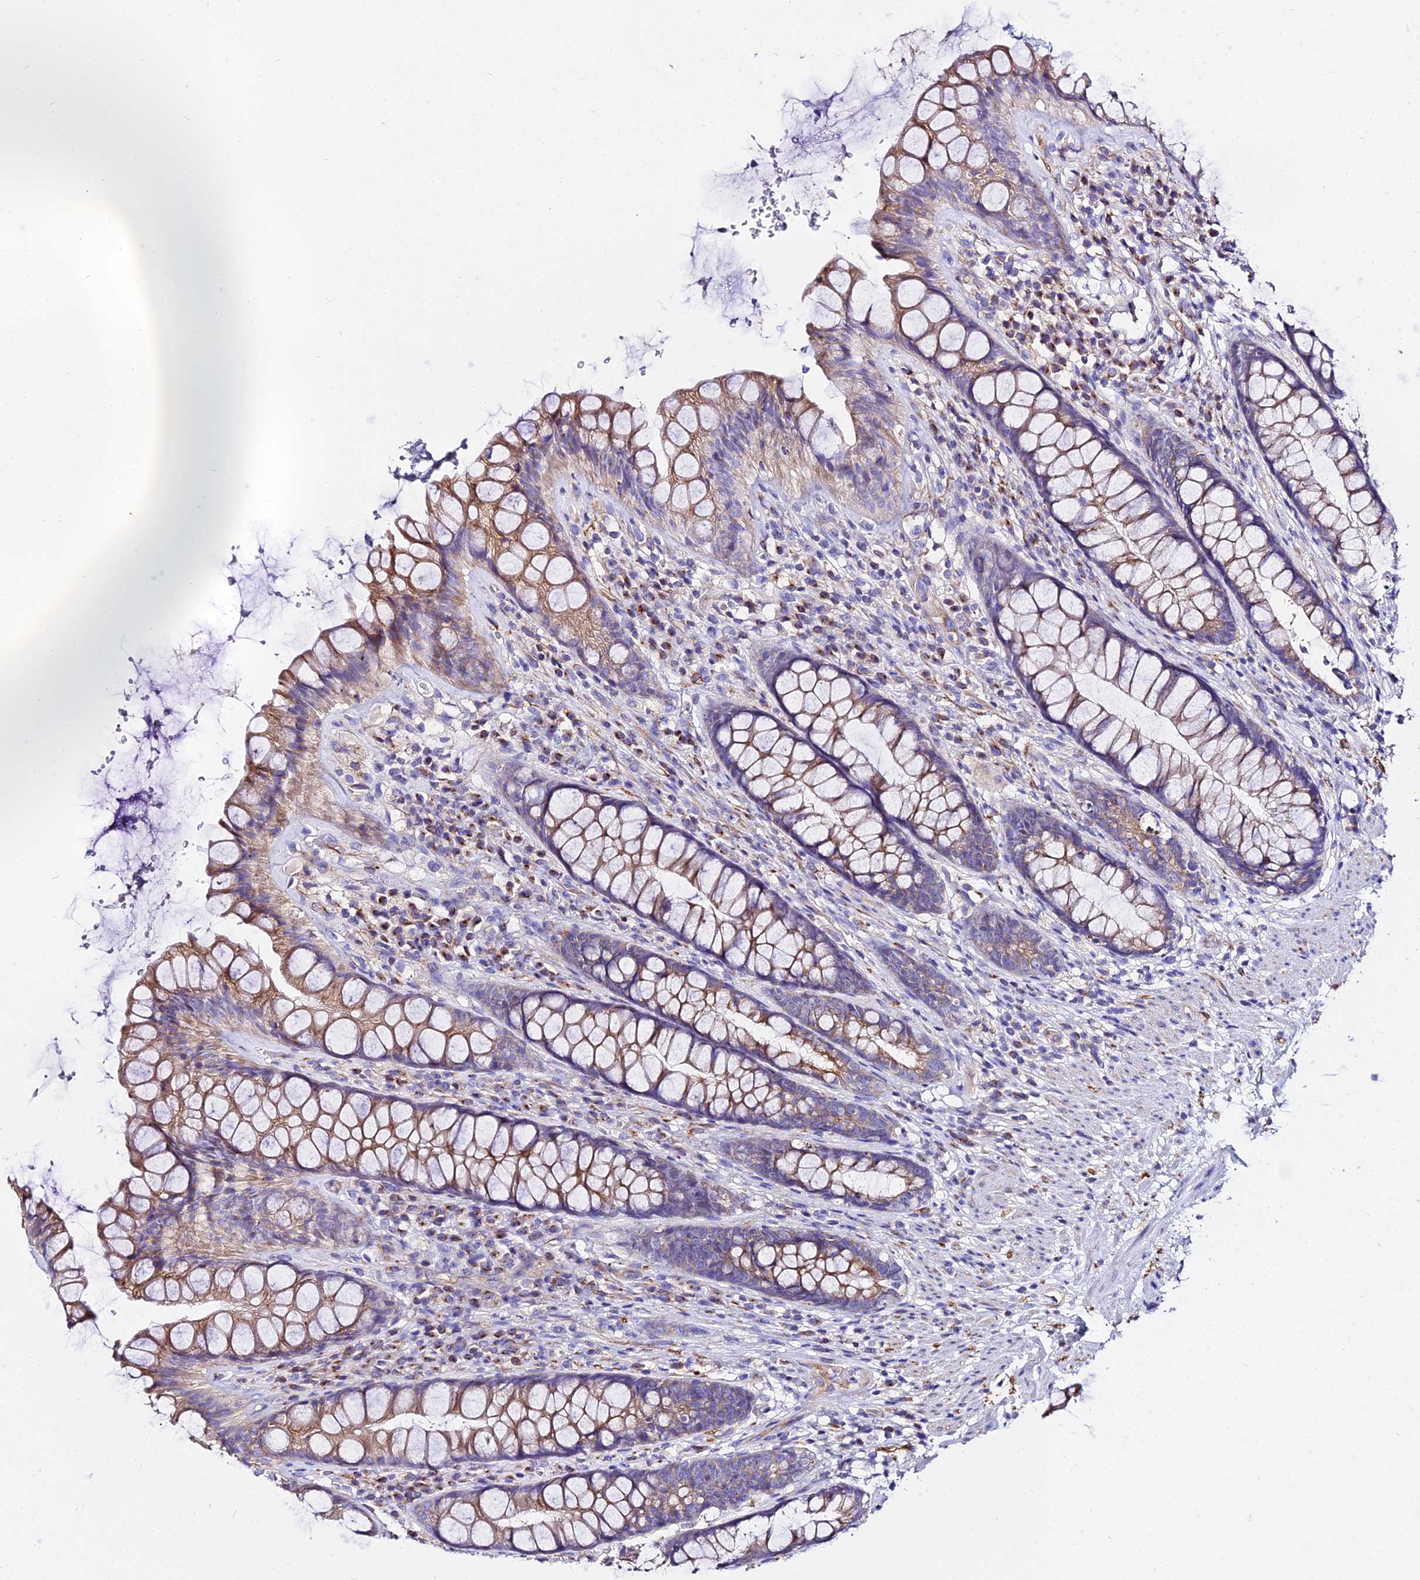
{"staining": {"intensity": "moderate", "quantity": "25%-75%", "location": "cytoplasmic/membranous"}, "tissue": "rectum", "cell_type": "Glandular cells", "image_type": "normal", "snomed": [{"axis": "morphology", "description": "Normal tissue, NOS"}, {"axis": "topography", "description": "Rectum"}], "caption": "Moderate cytoplasmic/membranous staining for a protein is appreciated in approximately 25%-75% of glandular cells of benign rectum using IHC.", "gene": "TUBA1A", "patient": {"sex": "male", "age": 74}}